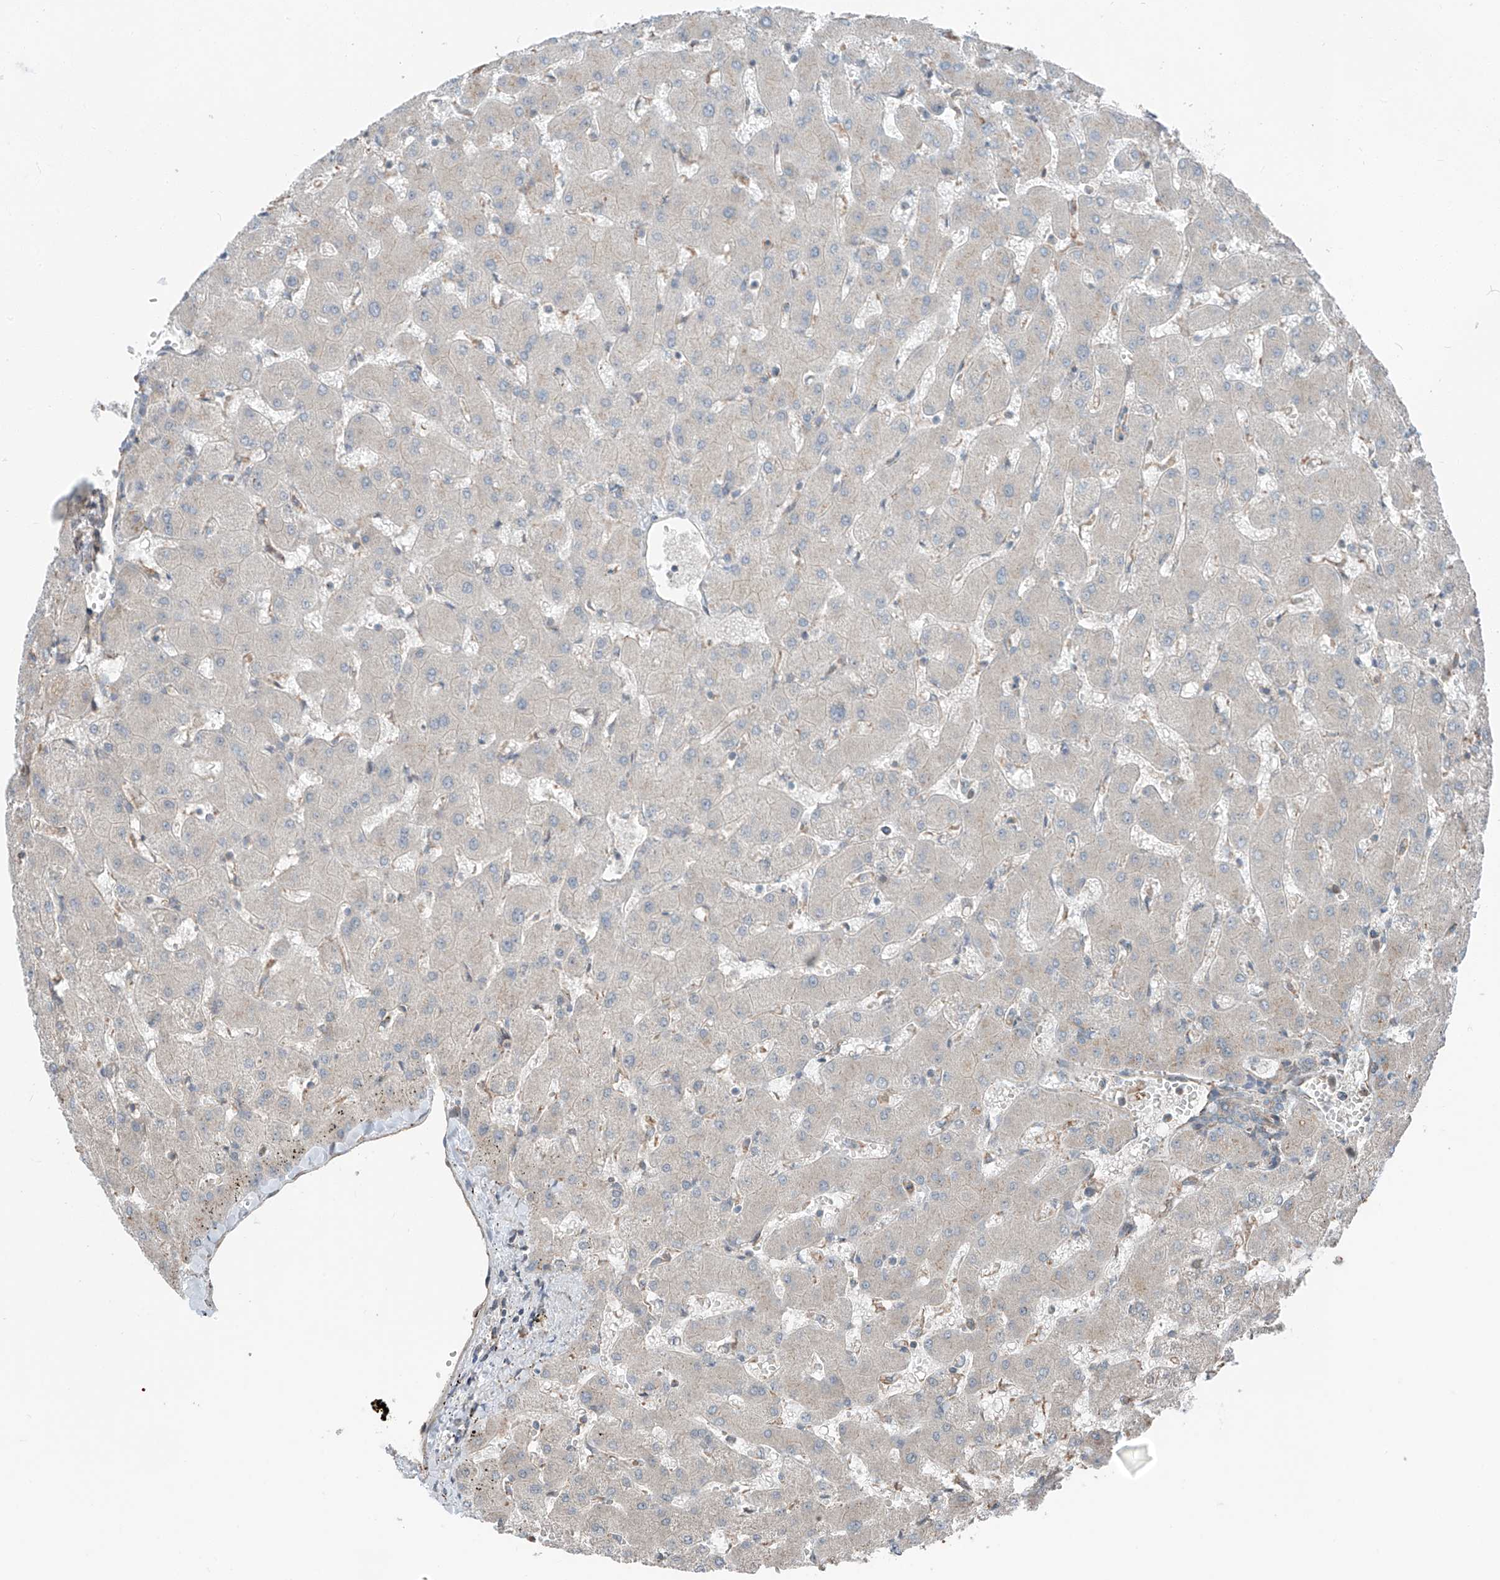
{"staining": {"intensity": "negative", "quantity": "none", "location": "none"}, "tissue": "liver", "cell_type": "Cholangiocytes", "image_type": "normal", "snomed": [{"axis": "morphology", "description": "Normal tissue, NOS"}, {"axis": "topography", "description": "Liver"}], "caption": "Cholangiocytes show no significant protein positivity in benign liver. (IHC, brightfield microscopy, high magnification).", "gene": "CEP162", "patient": {"sex": "female", "age": 63}}